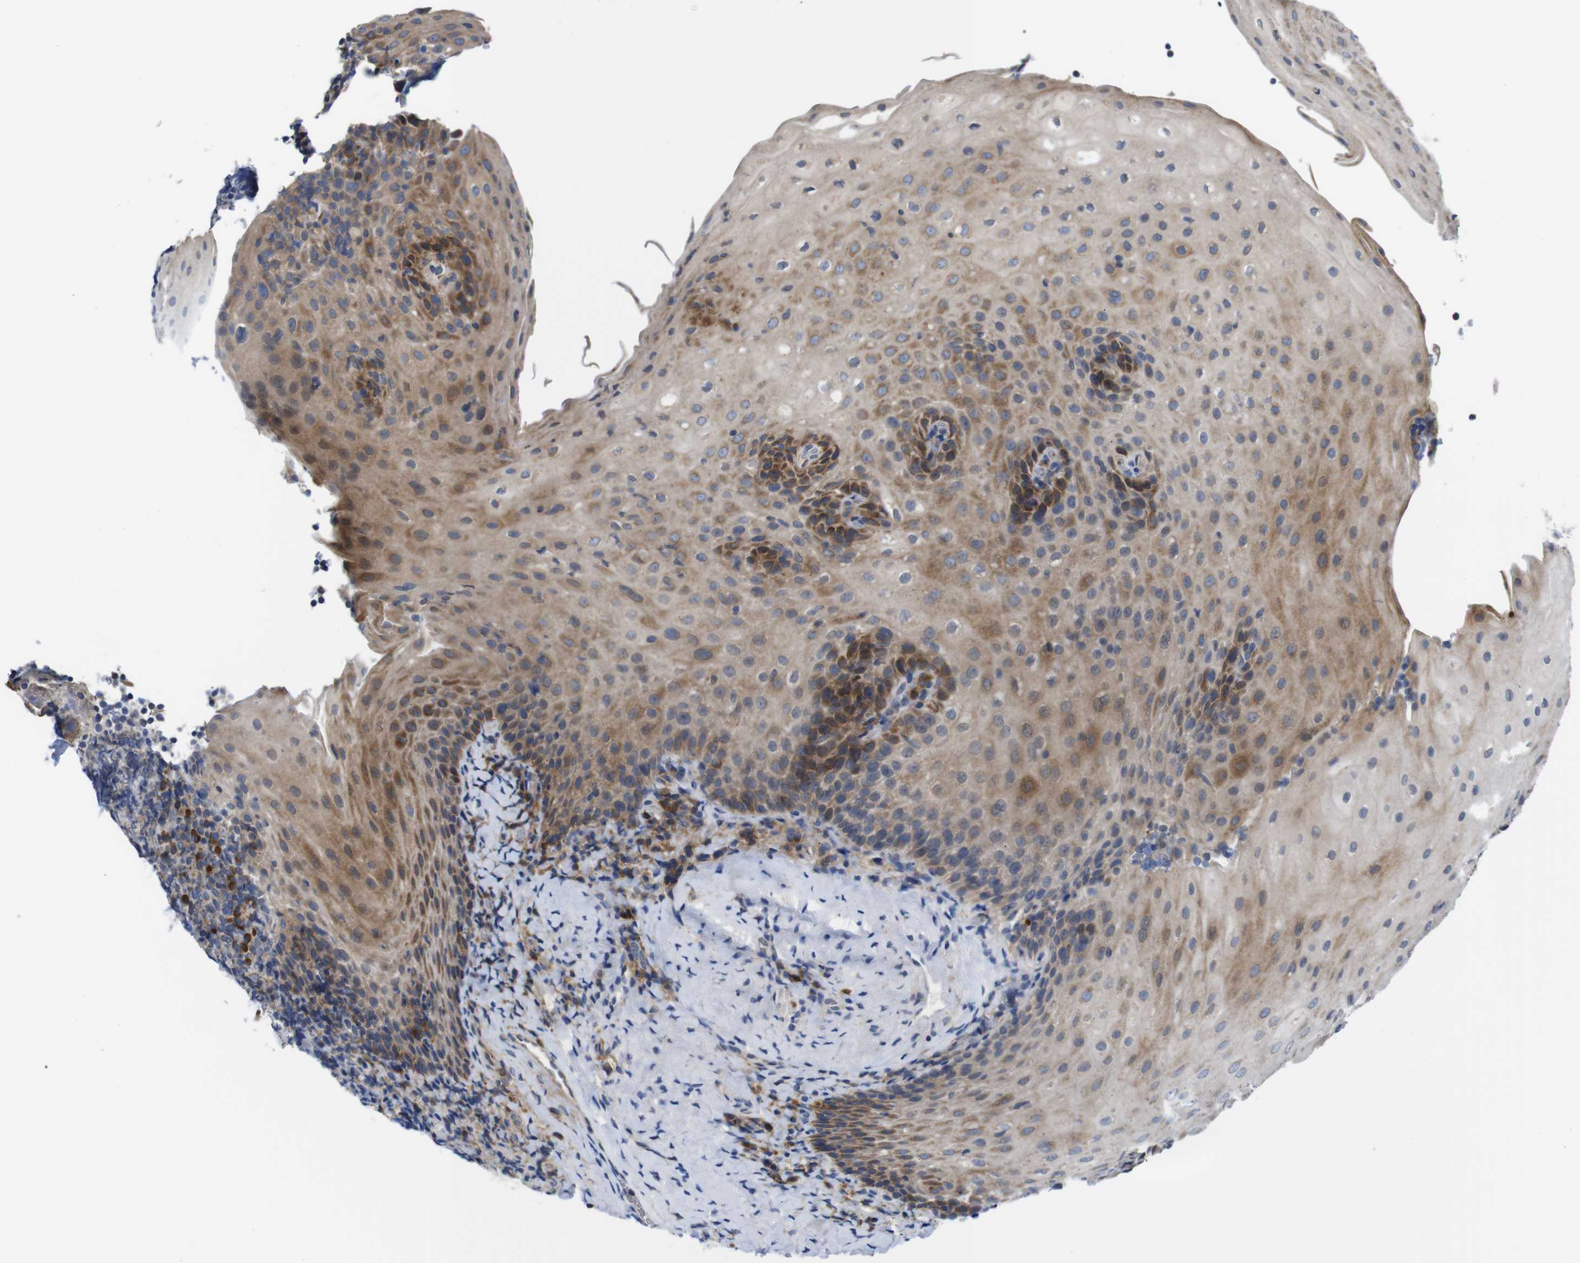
{"staining": {"intensity": "strong", "quantity": "<25%", "location": "cytoplasmic/membranous"}, "tissue": "tonsil", "cell_type": "Germinal center cells", "image_type": "normal", "snomed": [{"axis": "morphology", "description": "Normal tissue, NOS"}, {"axis": "topography", "description": "Tonsil"}], "caption": "Tonsil stained with IHC demonstrates strong cytoplasmic/membranous expression in approximately <25% of germinal center cells.", "gene": "DDRGK1", "patient": {"sex": "male", "age": 37}}